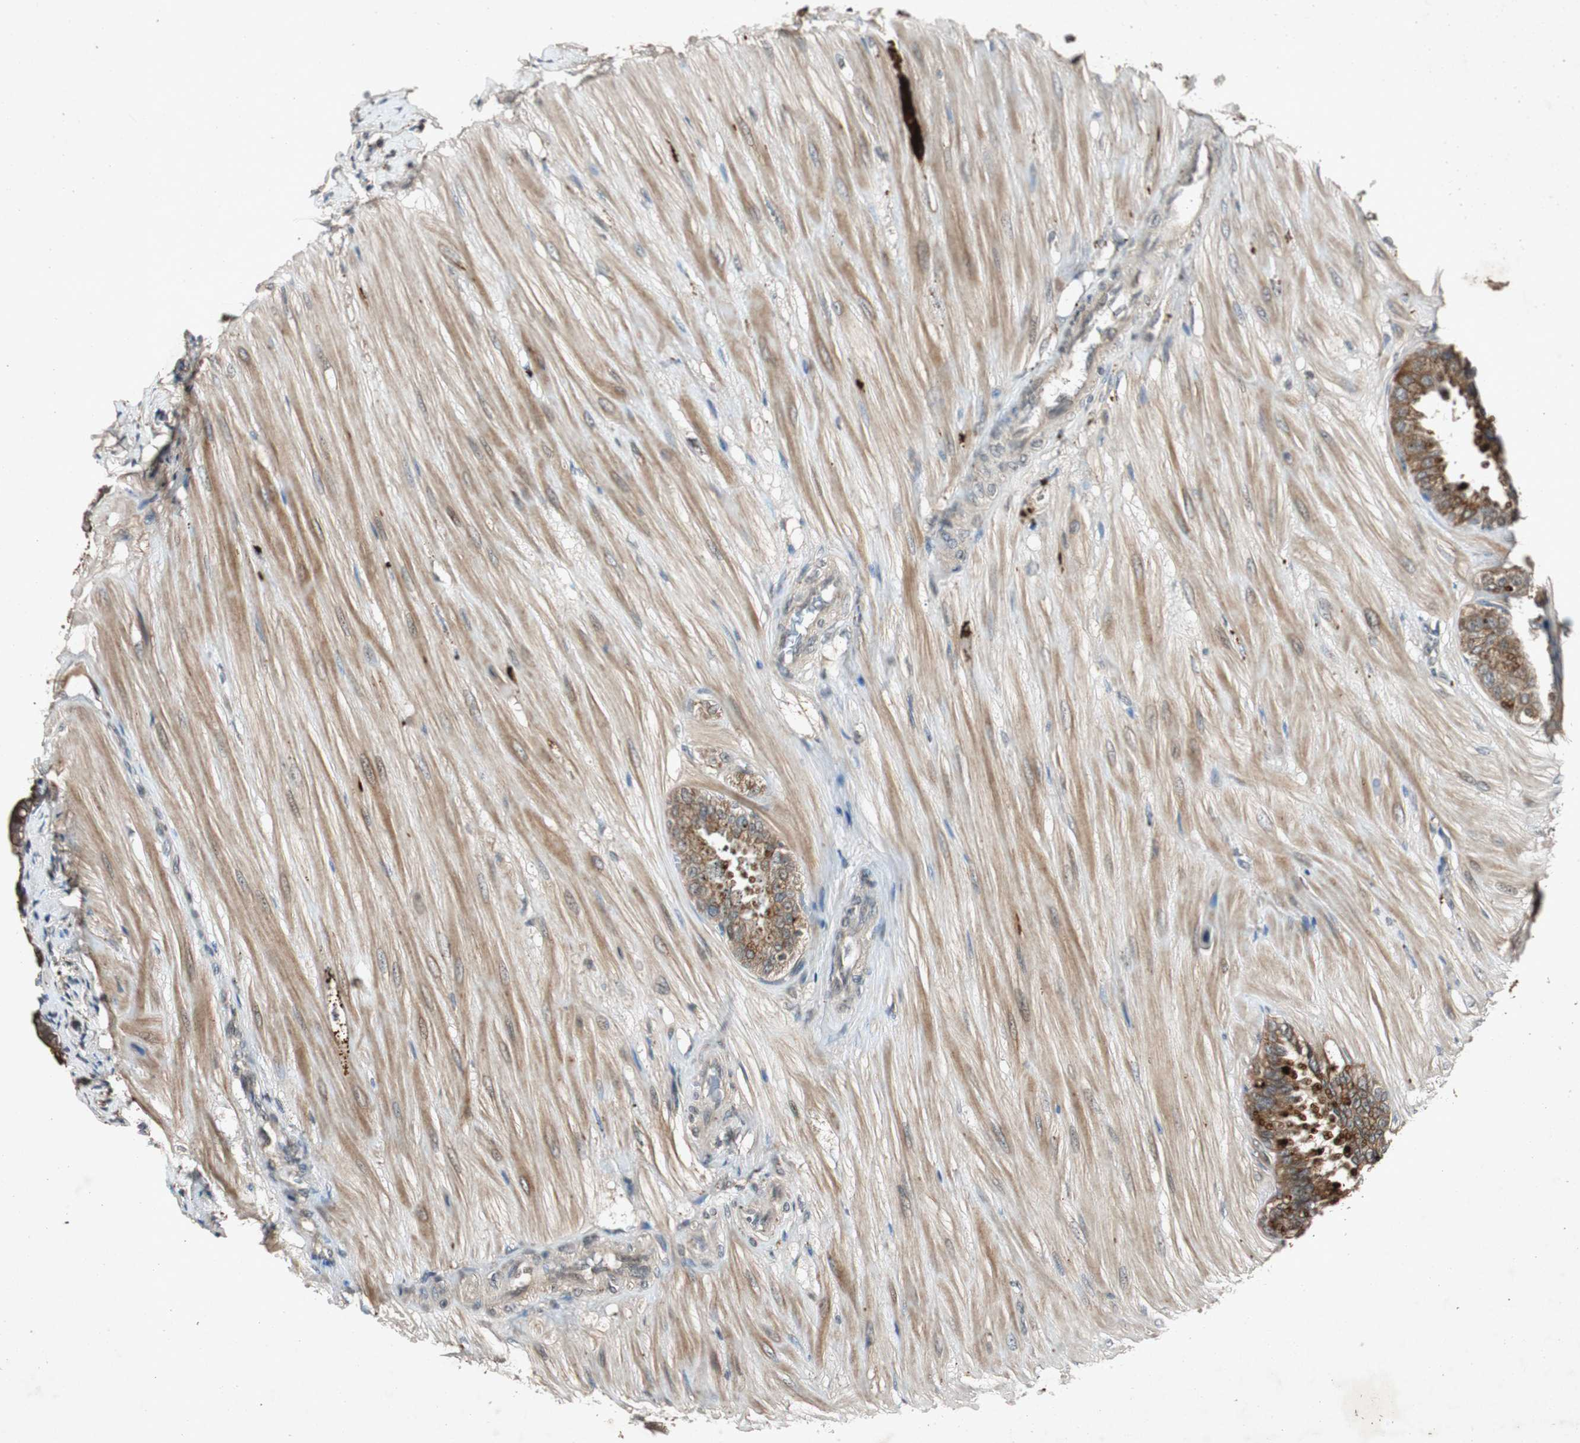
{"staining": {"intensity": "strong", "quantity": ">75%", "location": "cytoplasmic/membranous"}, "tissue": "seminal vesicle", "cell_type": "Glandular cells", "image_type": "normal", "snomed": [{"axis": "morphology", "description": "Normal tissue, NOS"}, {"axis": "topography", "description": "Seminal veicle"}], "caption": "Normal seminal vesicle was stained to show a protein in brown. There is high levels of strong cytoplasmic/membranous staining in approximately >75% of glandular cells.", "gene": "SLIT2", "patient": {"sex": "male", "age": 46}}